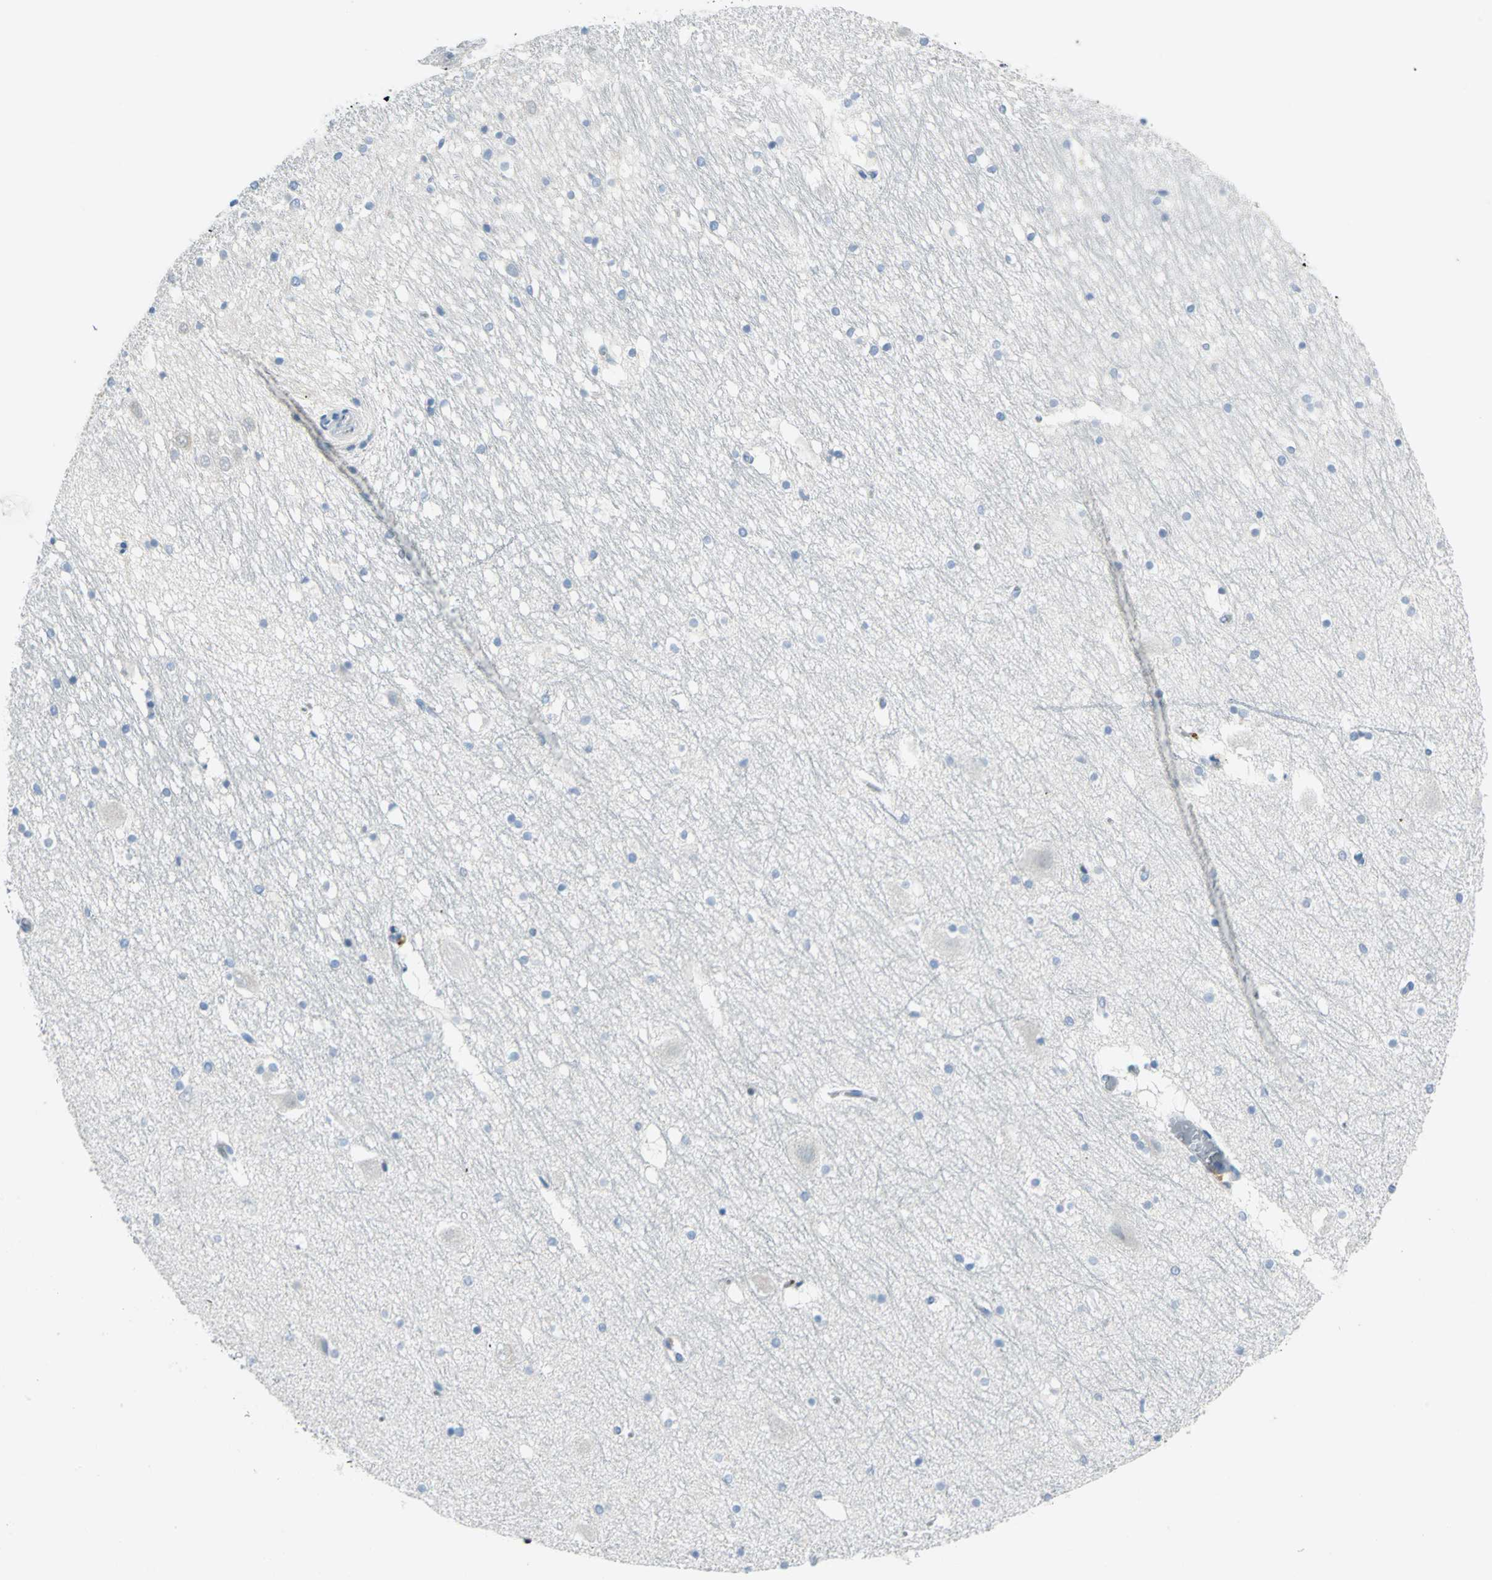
{"staining": {"intensity": "negative", "quantity": "none", "location": "none"}, "tissue": "hippocampus", "cell_type": "Glial cells", "image_type": "normal", "snomed": [{"axis": "morphology", "description": "Normal tissue, NOS"}, {"axis": "topography", "description": "Hippocampus"}], "caption": "High magnification brightfield microscopy of unremarkable hippocampus stained with DAB (3,3'-diaminobenzidine) (brown) and counterstained with hematoxylin (blue): glial cells show no significant expression. (Stains: DAB IHC with hematoxylin counter stain, Microscopy: brightfield microscopy at high magnification).", "gene": "MCM4", "patient": {"sex": "male", "age": 45}}